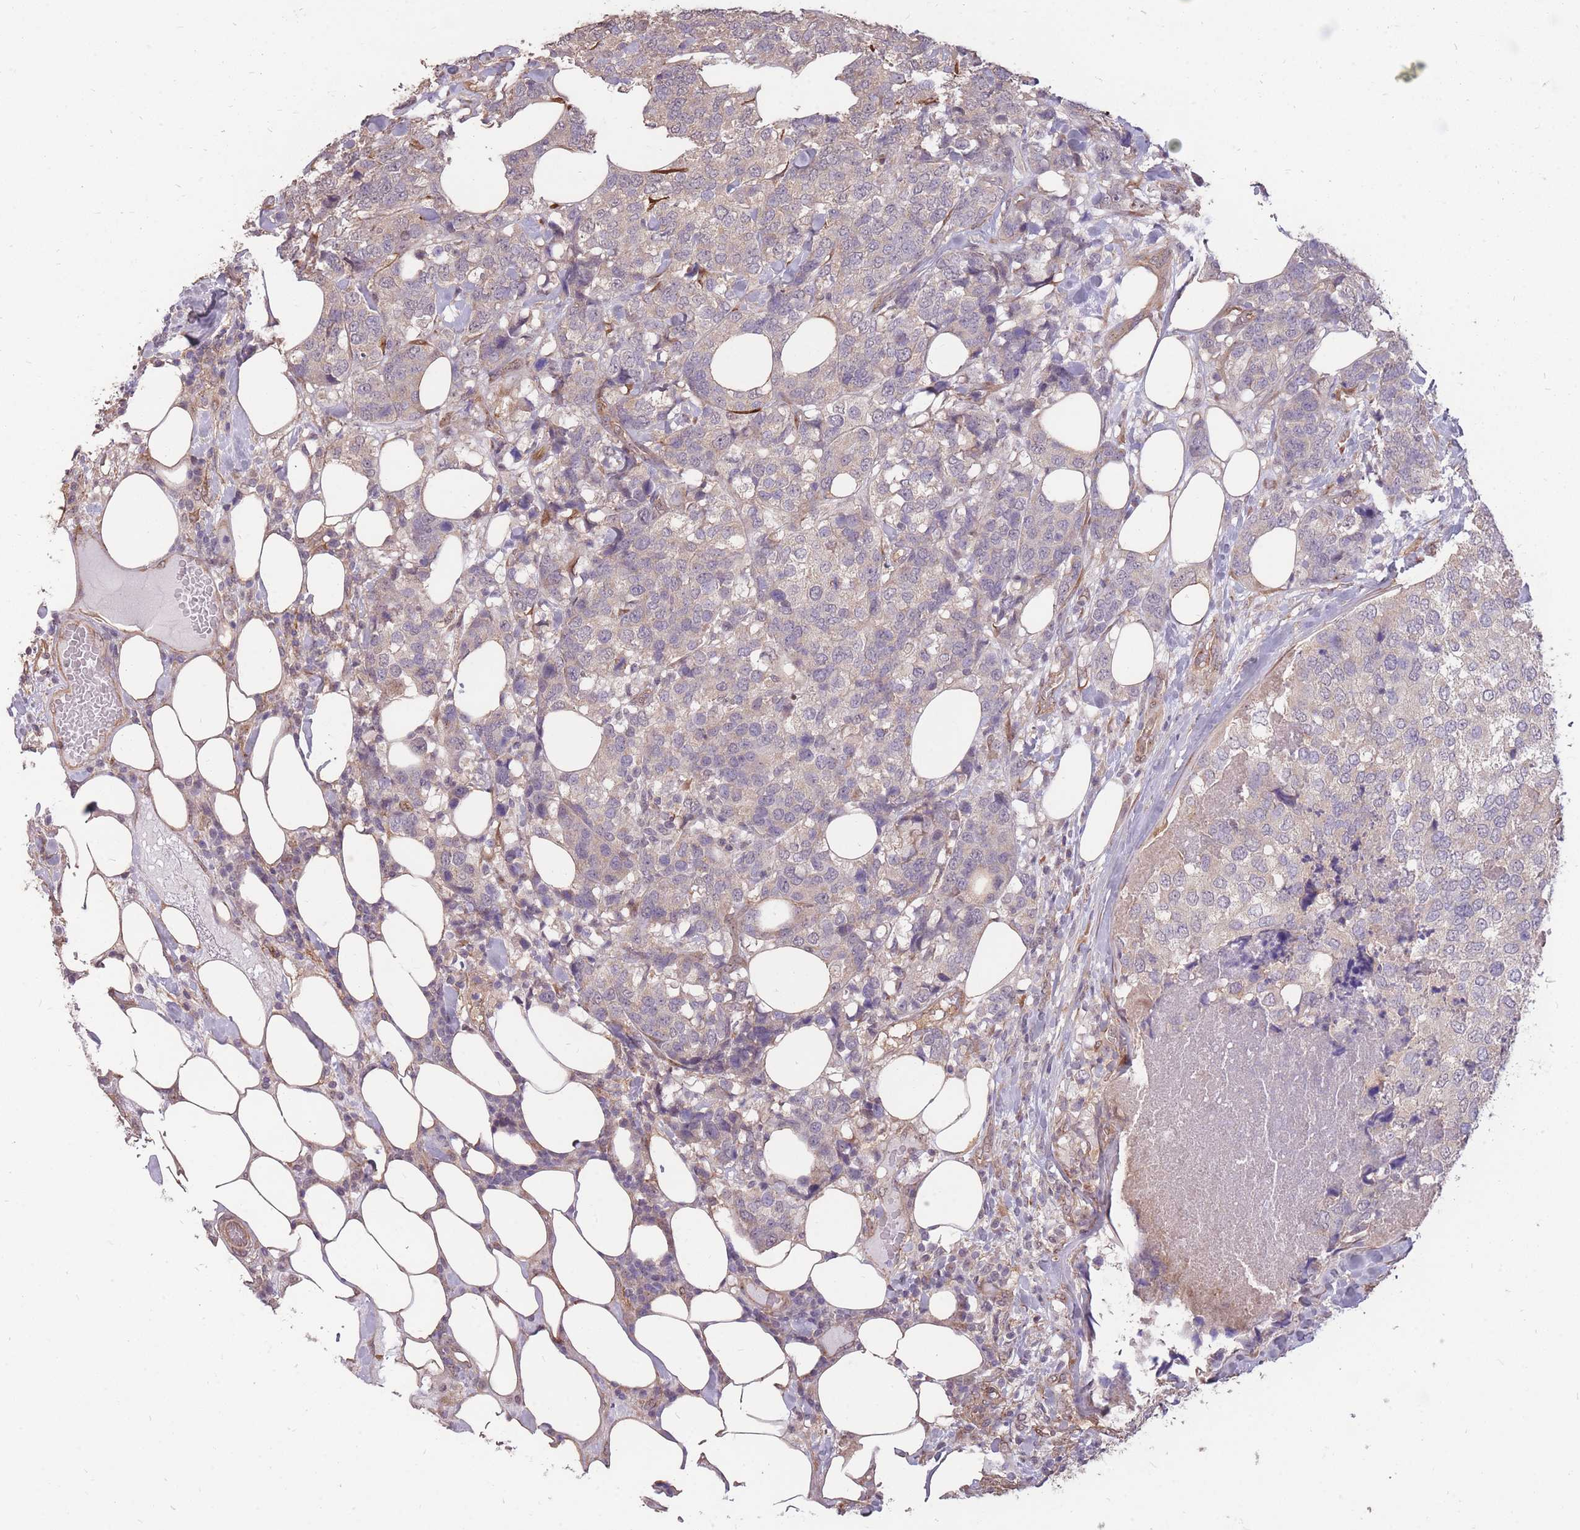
{"staining": {"intensity": "negative", "quantity": "none", "location": "none"}, "tissue": "breast cancer", "cell_type": "Tumor cells", "image_type": "cancer", "snomed": [{"axis": "morphology", "description": "Lobular carcinoma"}, {"axis": "topography", "description": "Breast"}], "caption": "Protein analysis of breast lobular carcinoma shows no significant positivity in tumor cells.", "gene": "DYNC1LI2", "patient": {"sex": "female", "age": 59}}